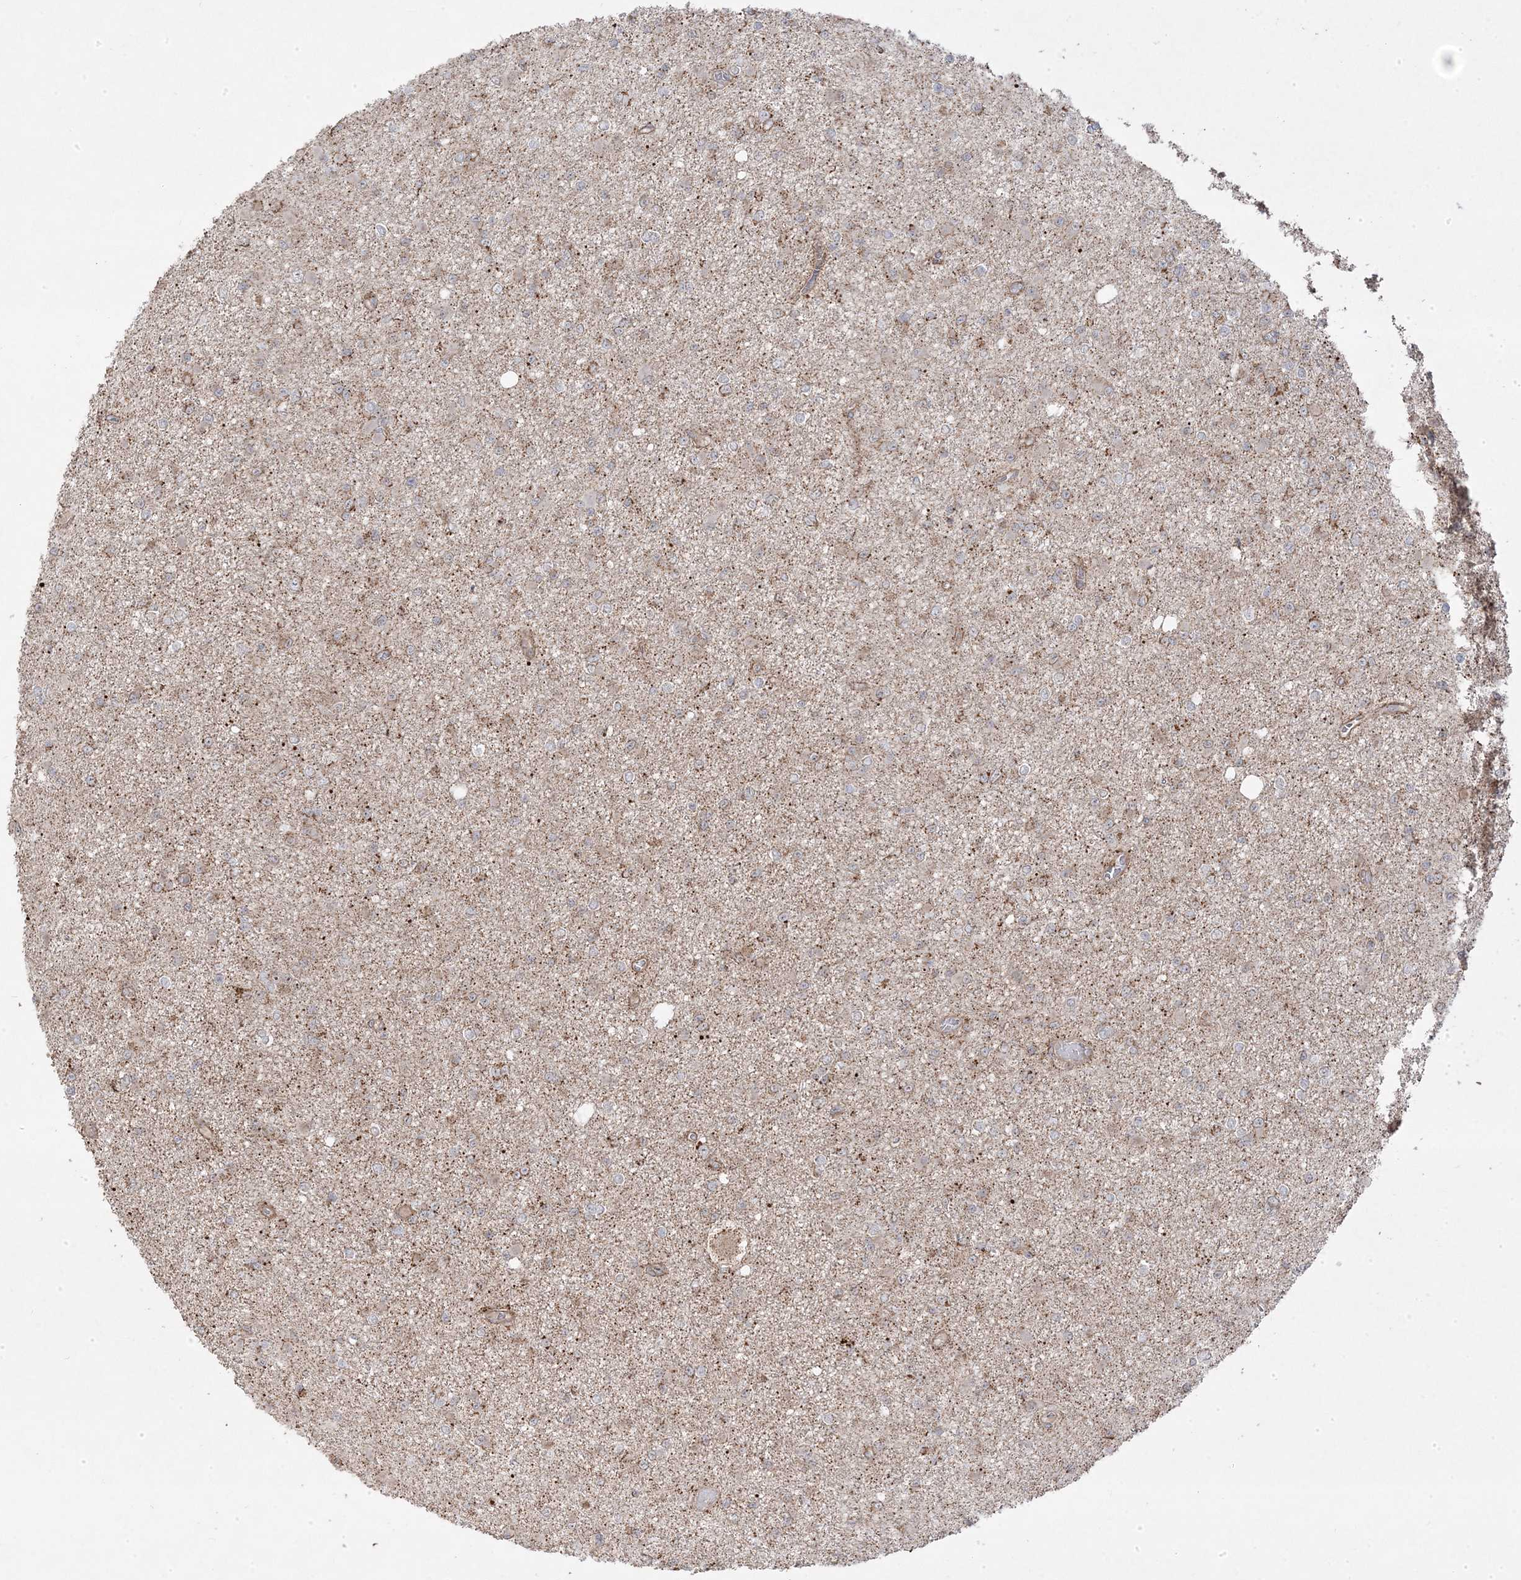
{"staining": {"intensity": "negative", "quantity": "none", "location": "none"}, "tissue": "glioma", "cell_type": "Tumor cells", "image_type": "cancer", "snomed": [{"axis": "morphology", "description": "Glioma, malignant, Low grade"}, {"axis": "topography", "description": "Brain"}], "caption": "Tumor cells are negative for protein expression in human malignant low-grade glioma. (DAB IHC, high magnification).", "gene": "CLUAP1", "patient": {"sex": "female", "age": 22}}